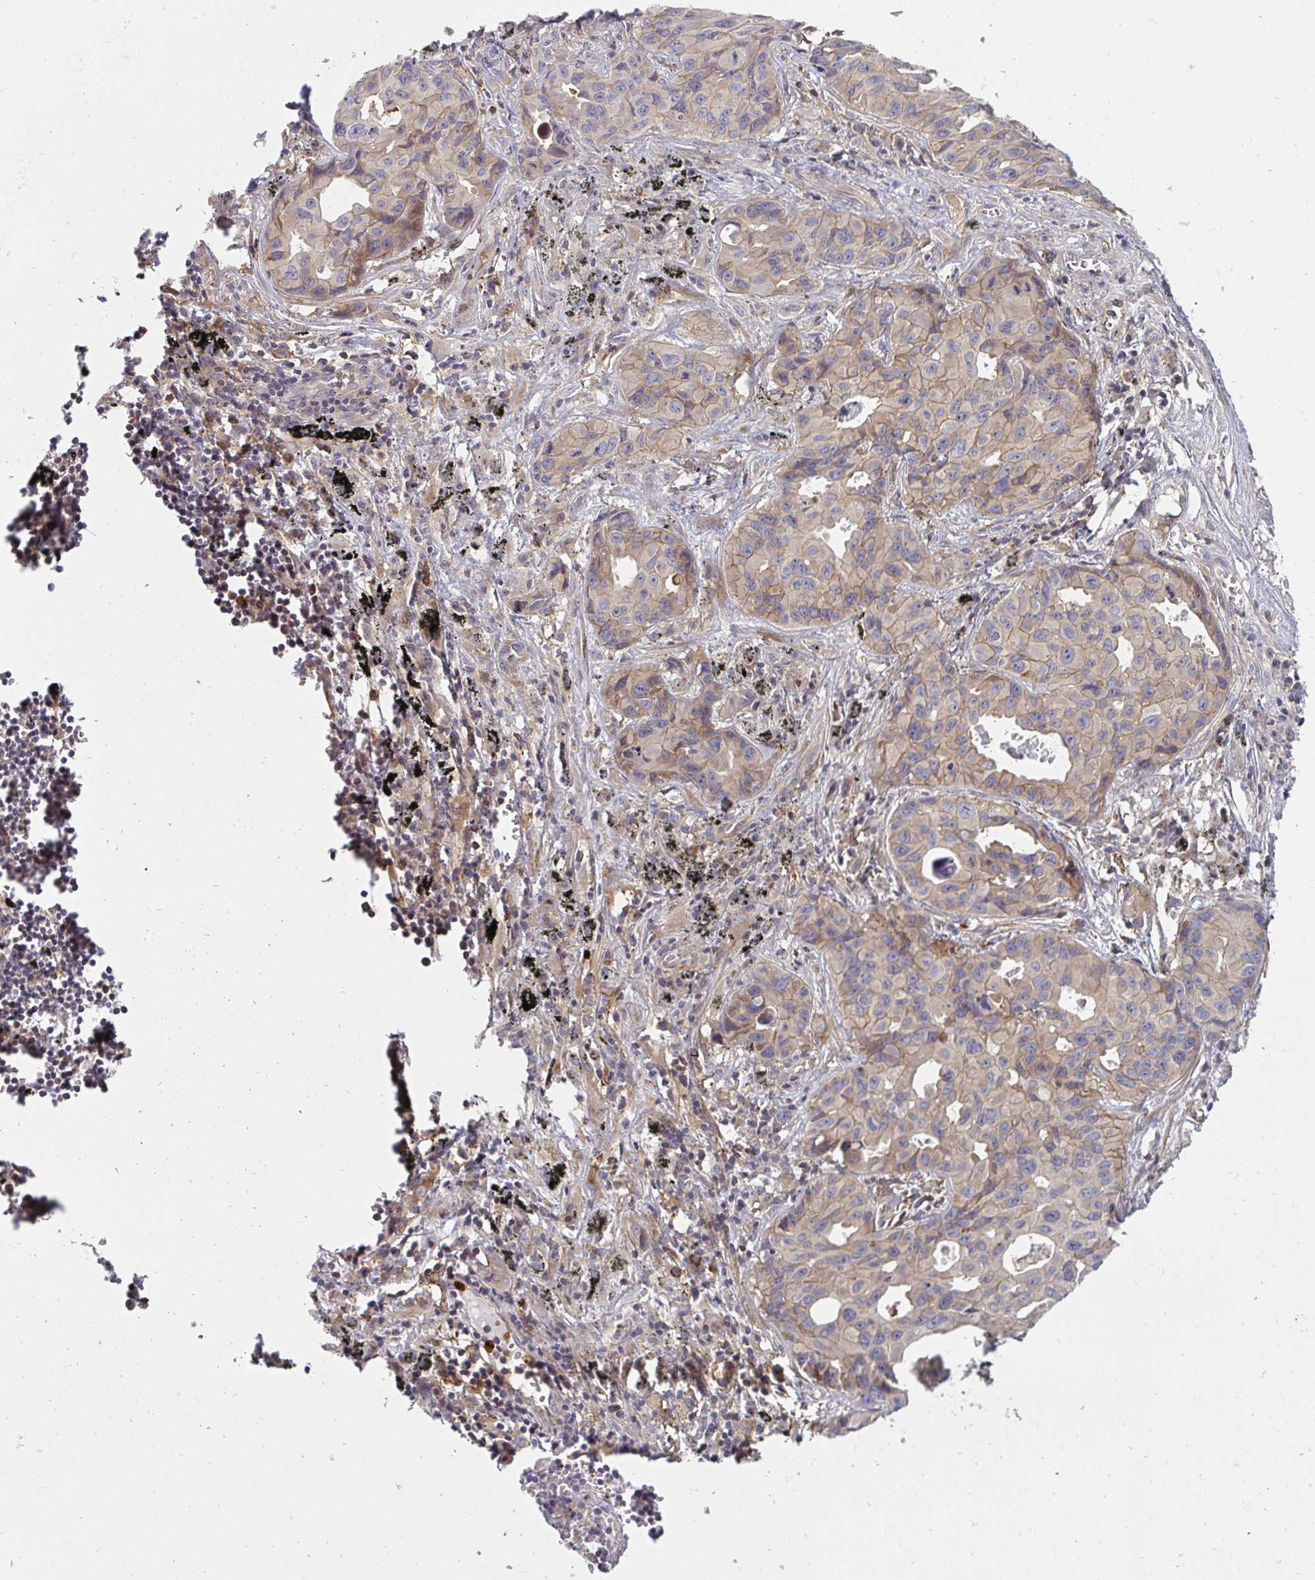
{"staining": {"intensity": "weak", "quantity": ">75%", "location": "cytoplasmic/membranous"}, "tissue": "lung cancer", "cell_type": "Tumor cells", "image_type": "cancer", "snomed": [{"axis": "morphology", "description": "Adenocarcinoma, NOS"}, {"axis": "topography", "description": "Lymph node"}, {"axis": "topography", "description": "Lung"}], "caption": "IHC of human adenocarcinoma (lung) shows low levels of weak cytoplasmic/membranous staining in about >75% of tumor cells.", "gene": "CSF3R", "patient": {"sex": "male", "age": 64}}